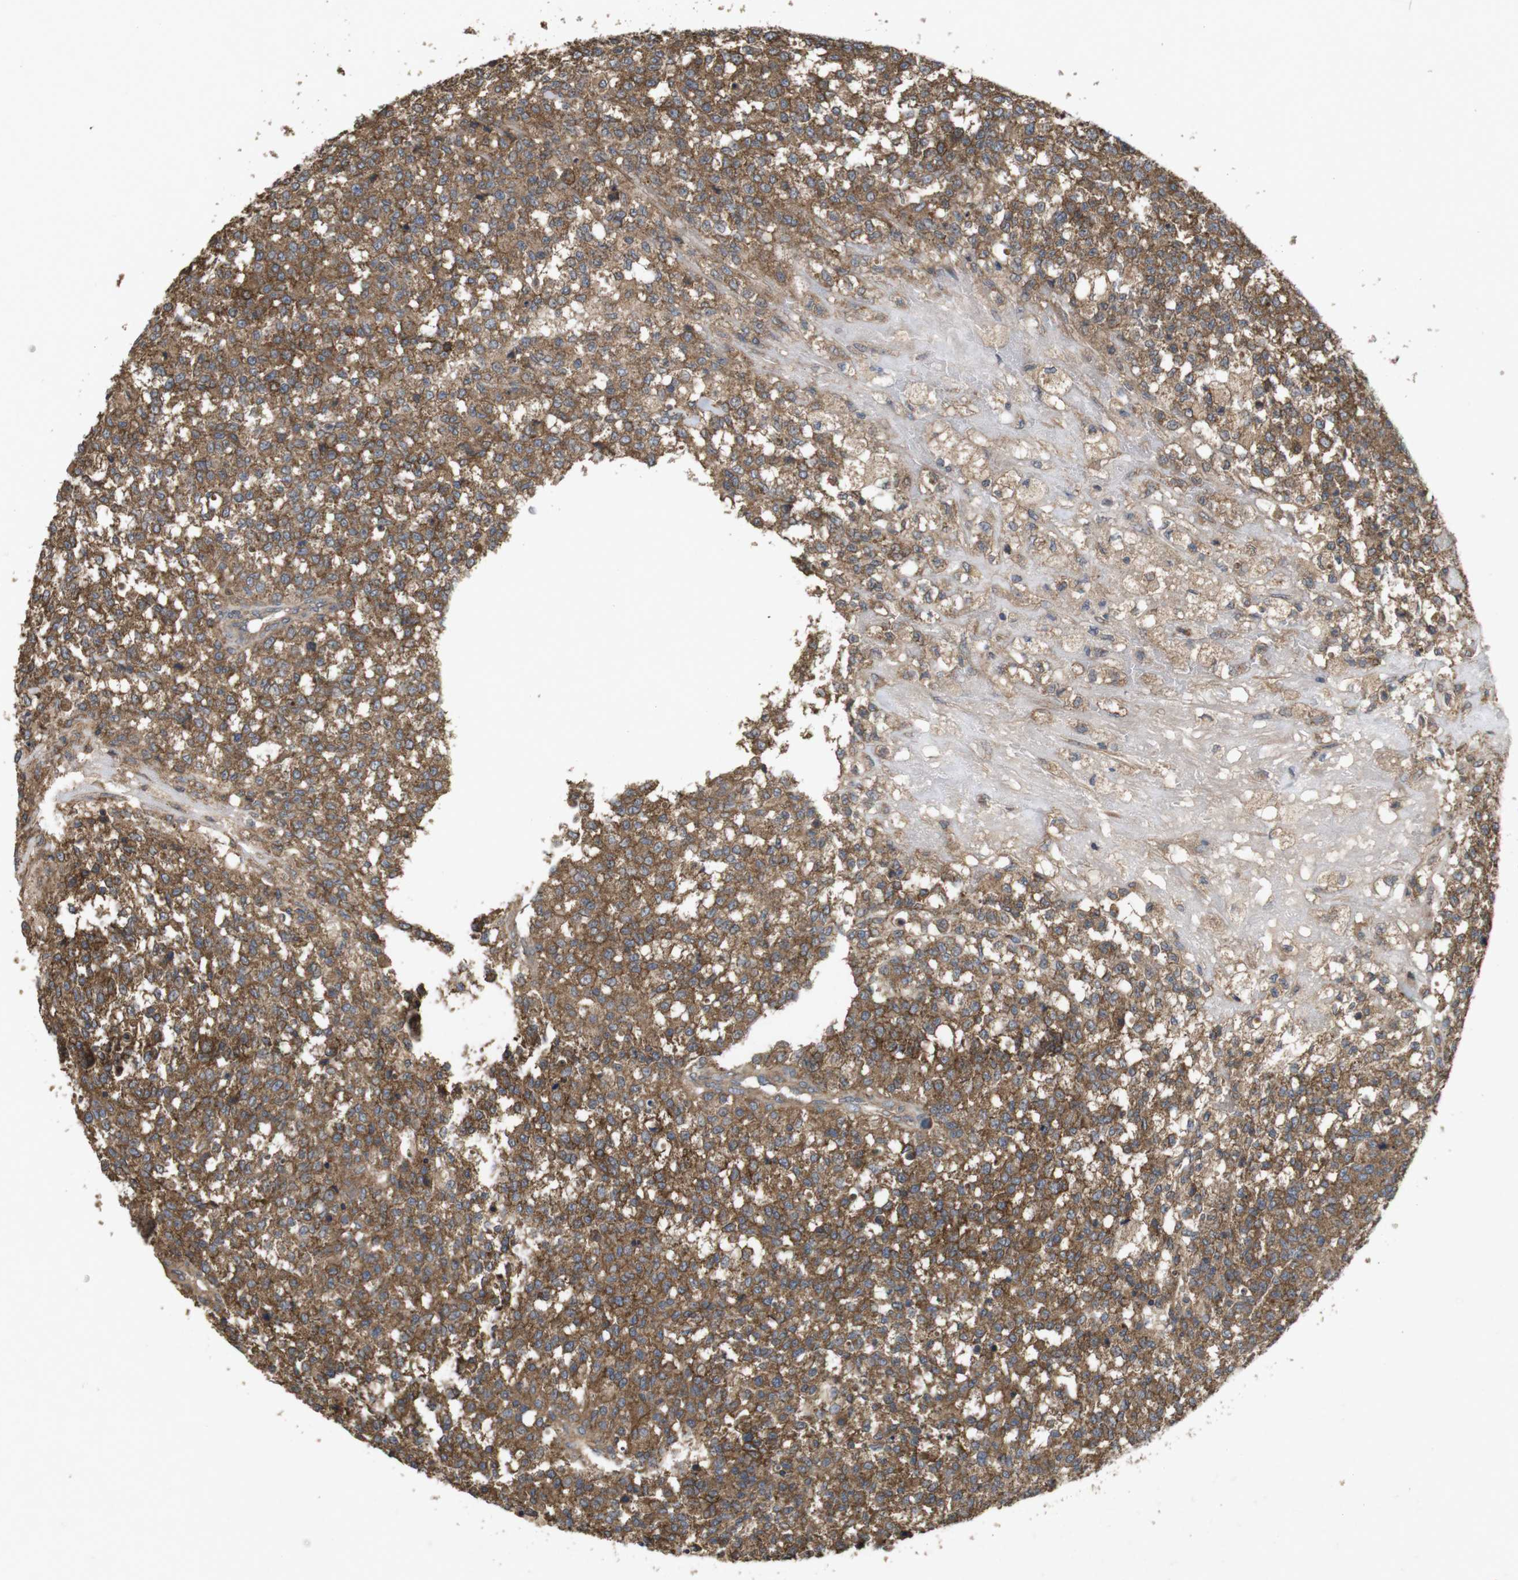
{"staining": {"intensity": "moderate", "quantity": ">75%", "location": "cytoplasmic/membranous"}, "tissue": "testis cancer", "cell_type": "Tumor cells", "image_type": "cancer", "snomed": [{"axis": "morphology", "description": "Seminoma, NOS"}, {"axis": "topography", "description": "Testis"}], "caption": "A histopathology image of seminoma (testis) stained for a protein exhibits moderate cytoplasmic/membranous brown staining in tumor cells.", "gene": "KCNS3", "patient": {"sex": "male", "age": 59}}